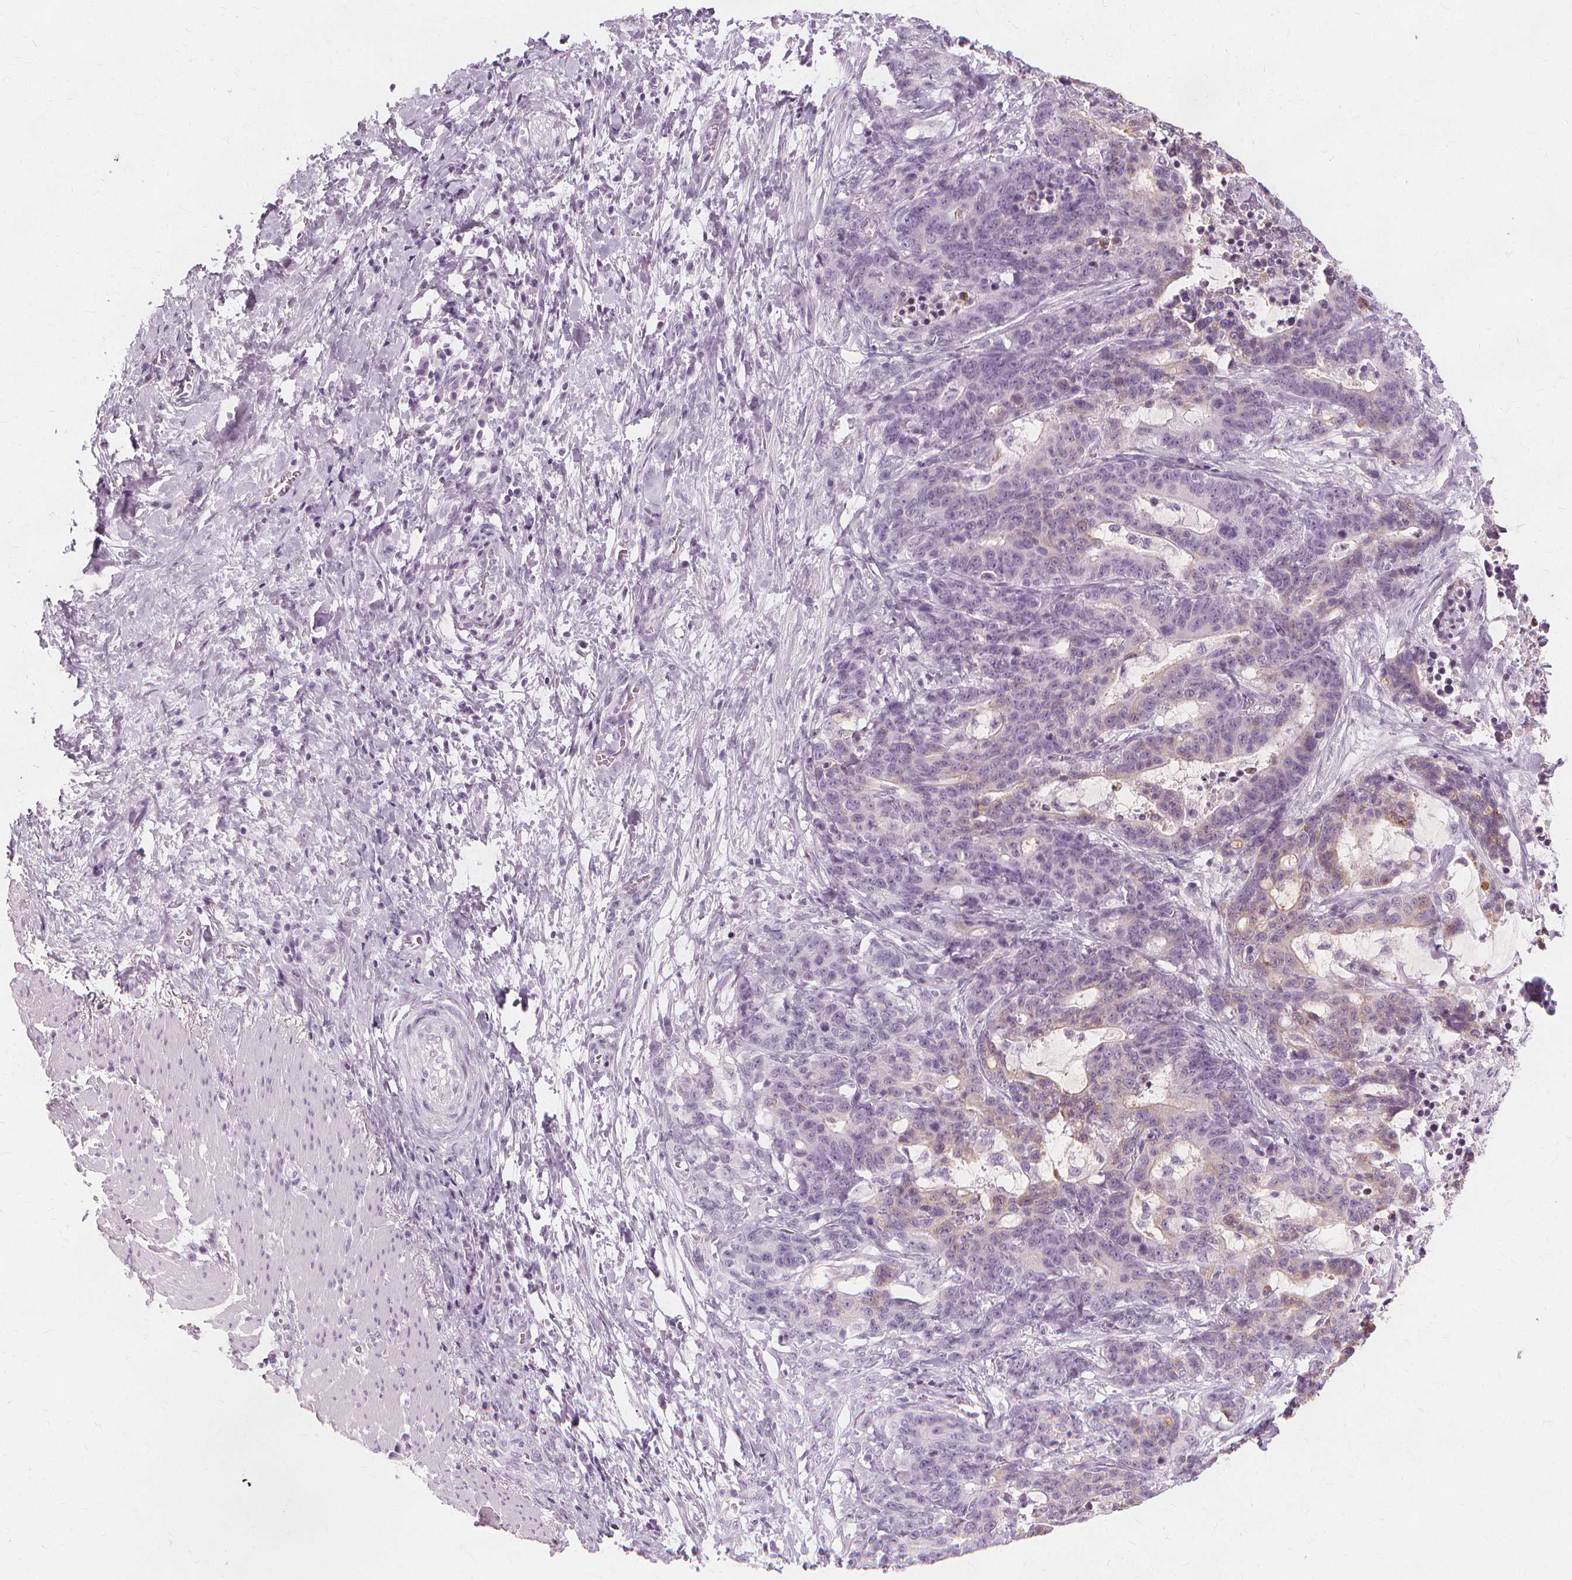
{"staining": {"intensity": "weak", "quantity": "<25%", "location": "cytoplasmic/membranous"}, "tissue": "stomach cancer", "cell_type": "Tumor cells", "image_type": "cancer", "snomed": [{"axis": "morphology", "description": "Normal tissue, NOS"}, {"axis": "morphology", "description": "Adenocarcinoma, NOS"}, {"axis": "topography", "description": "Stomach"}], "caption": "Protein analysis of adenocarcinoma (stomach) displays no significant expression in tumor cells. (DAB immunohistochemistry with hematoxylin counter stain).", "gene": "TFF1", "patient": {"sex": "female", "age": 64}}